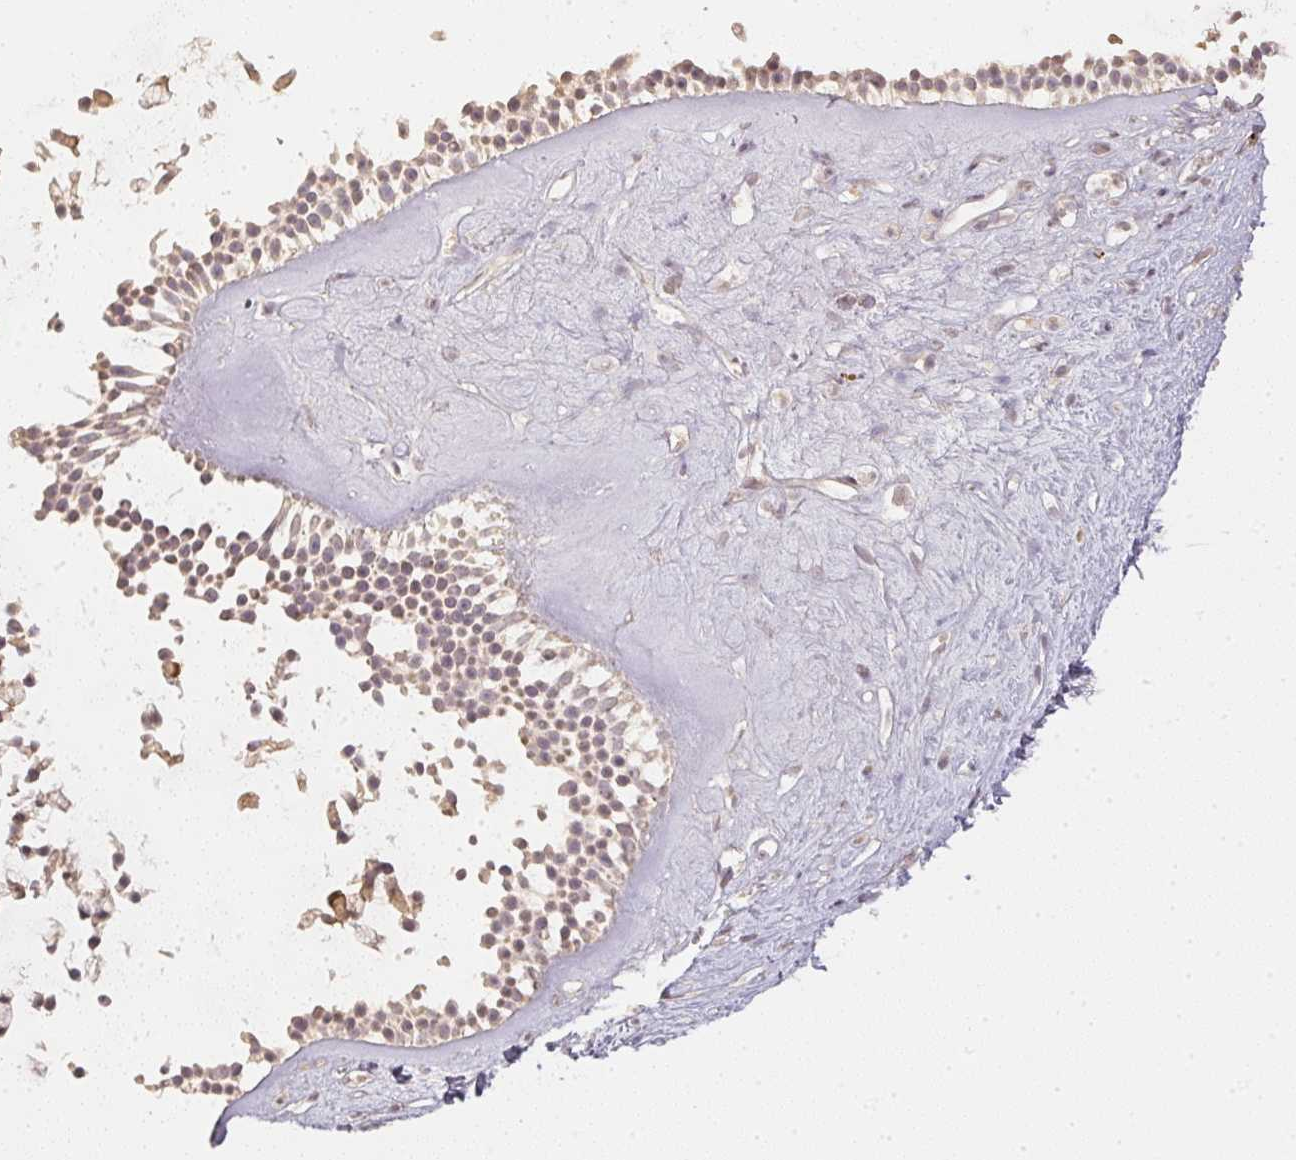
{"staining": {"intensity": "weak", "quantity": "25%-75%", "location": "cytoplasmic/membranous"}, "tissue": "nasopharynx", "cell_type": "Respiratory epithelial cells", "image_type": "normal", "snomed": [{"axis": "morphology", "description": "Normal tissue, NOS"}, {"axis": "topography", "description": "Nasopharynx"}], "caption": "Immunohistochemistry (IHC) (DAB) staining of normal human nasopharynx displays weak cytoplasmic/membranous protein expression in about 25%-75% of respiratory epithelial cells. The staining was performed using DAB (3,3'-diaminobenzidine) to visualize the protein expression in brown, while the nuclei were stained in blue with hematoxylin (Magnification: 20x).", "gene": "SERPINE1", "patient": {"sex": "female", "age": 75}}